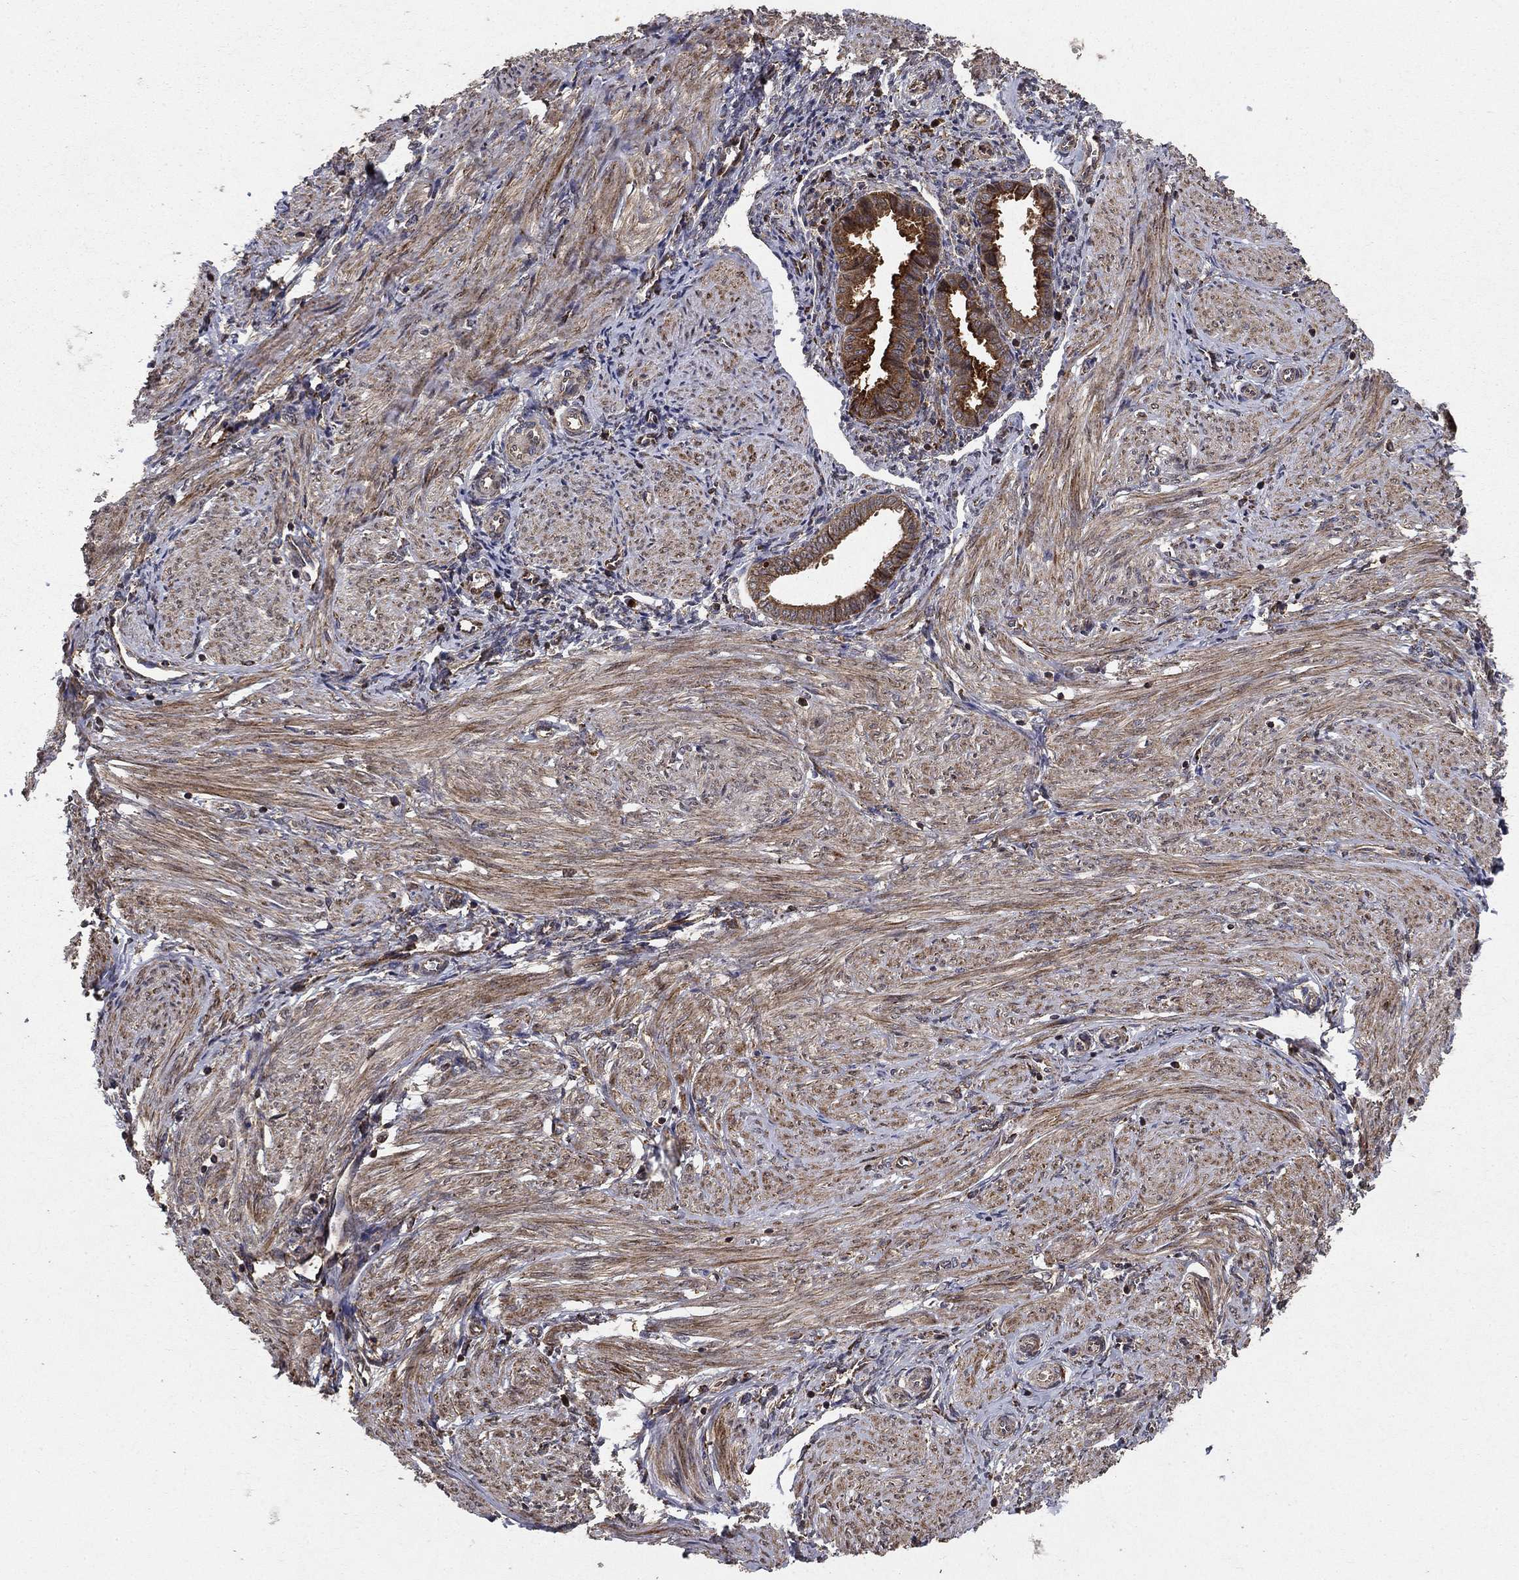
{"staining": {"intensity": "weak", "quantity": "<25%", "location": "cytoplasmic/membranous"}, "tissue": "endometrium", "cell_type": "Cells in endometrial stroma", "image_type": "normal", "snomed": [{"axis": "morphology", "description": "Normal tissue, NOS"}, {"axis": "topography", "description": "Endometrium"}], "caption": "Immunohistochemical staining of benign human endometrium shows no significant positivity in cells in endometrial stroma. (DAB (3,3'-diaminobenzidine) immunohistochemistry with hematoxylin counter stain).", "gene": "BABAM2", "patient": {"sex": "female", "age": 37}}